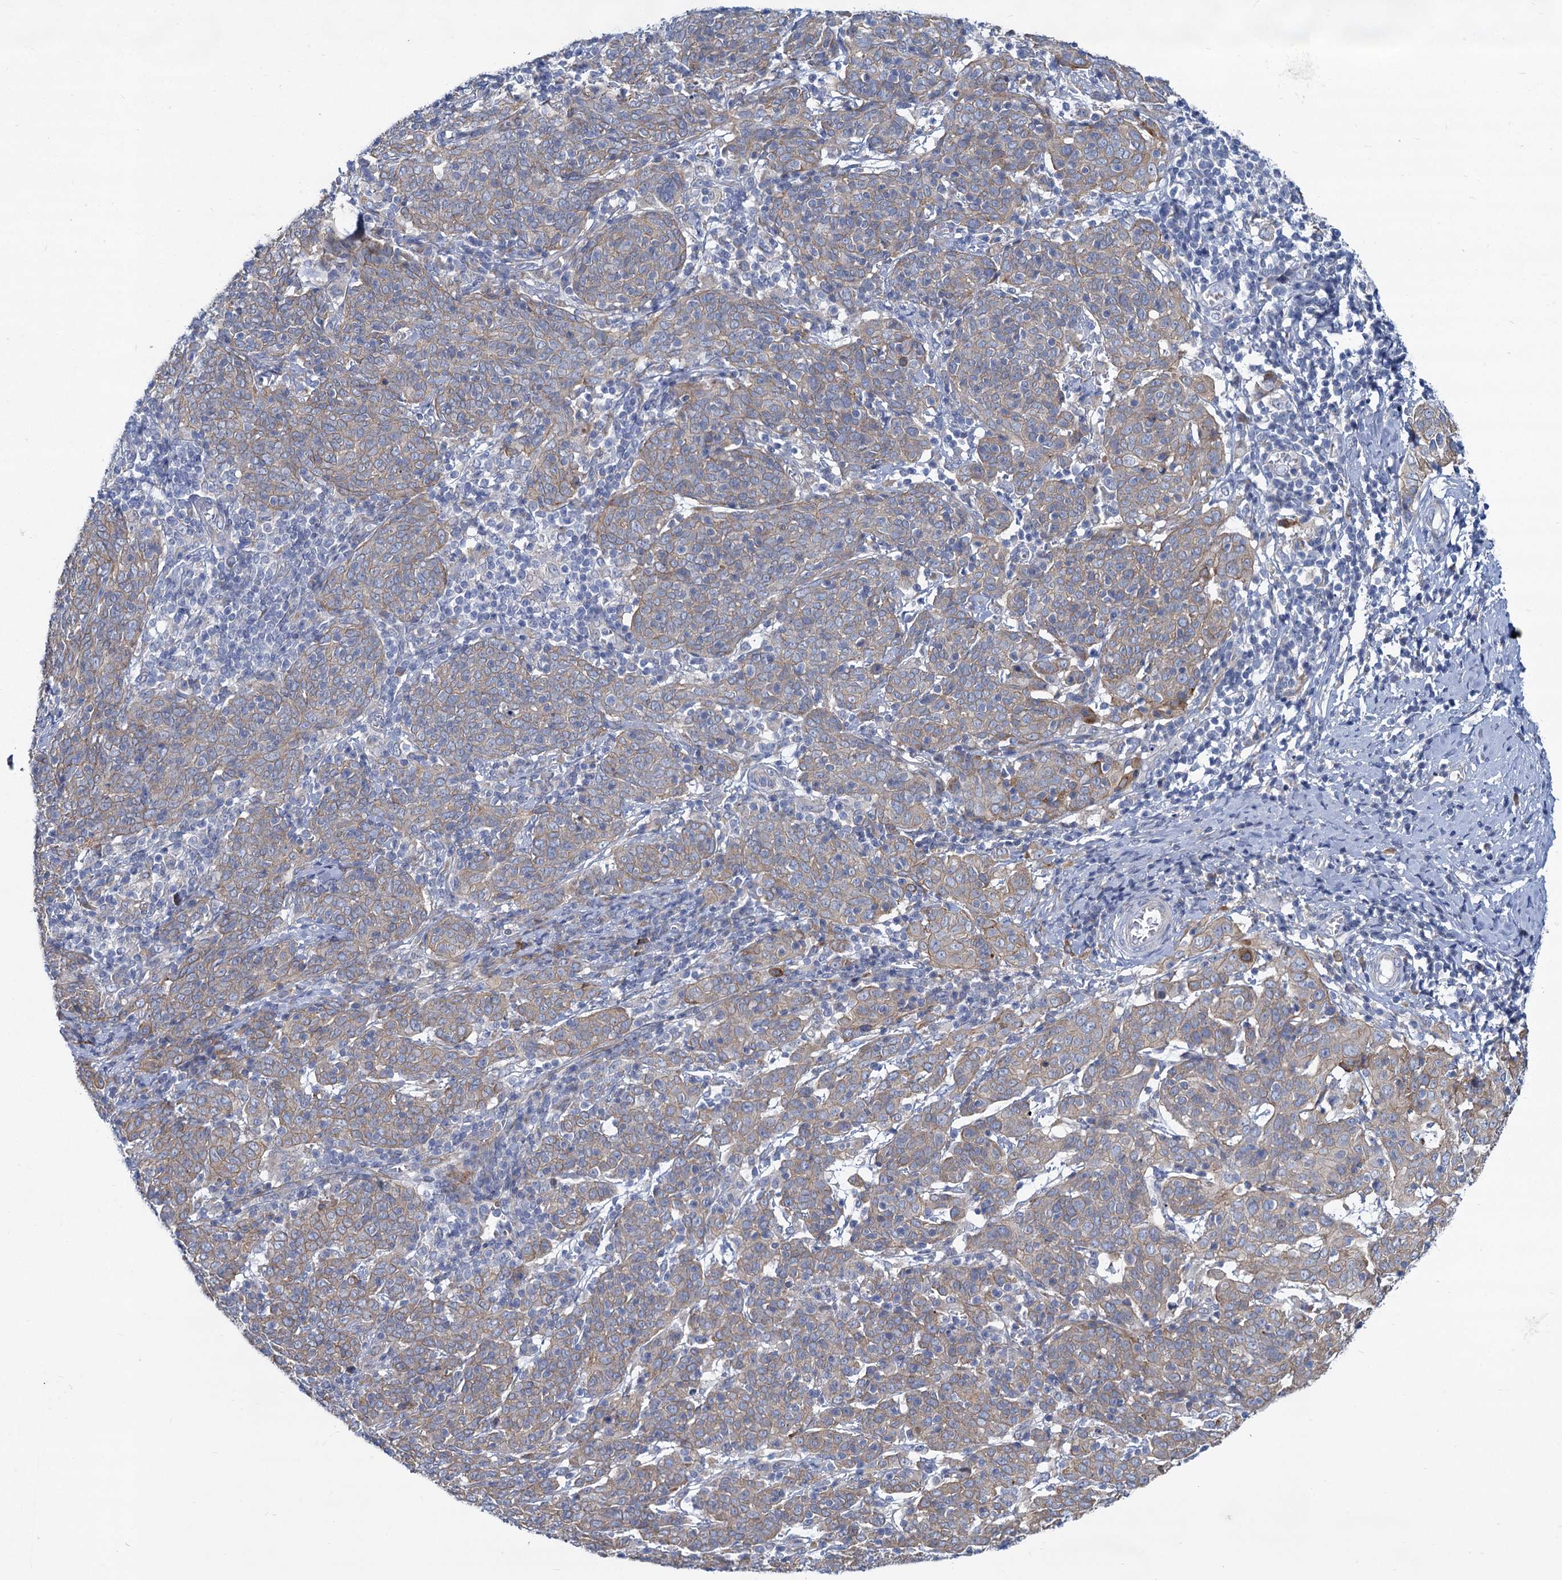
{"staining": {"intensity": "weak", "quantity": "25%-75%", "location": "cytoplasmic/membranous"}, "tissue": "cervical cancer", "cell_type": "Tumor cells", "image_type": "cancer", "snomed": [{"axis": "morphology", "description": "Squamous cell carcinoma, NOS"}, {"axis": "topography", "description": "Cervix"}], "caption": "Immunohistochemical staining of human cervical cancer (squamous cell carcinoma) reveals low levels of weak cytoplasmic/membranous protein positivity in about 25%-75% of tumor cells. (Brightfield microscopy of DAB IHC at high magnification).", "gene": "PRSS35", "patient": {"sex": "female", "age": 67}}